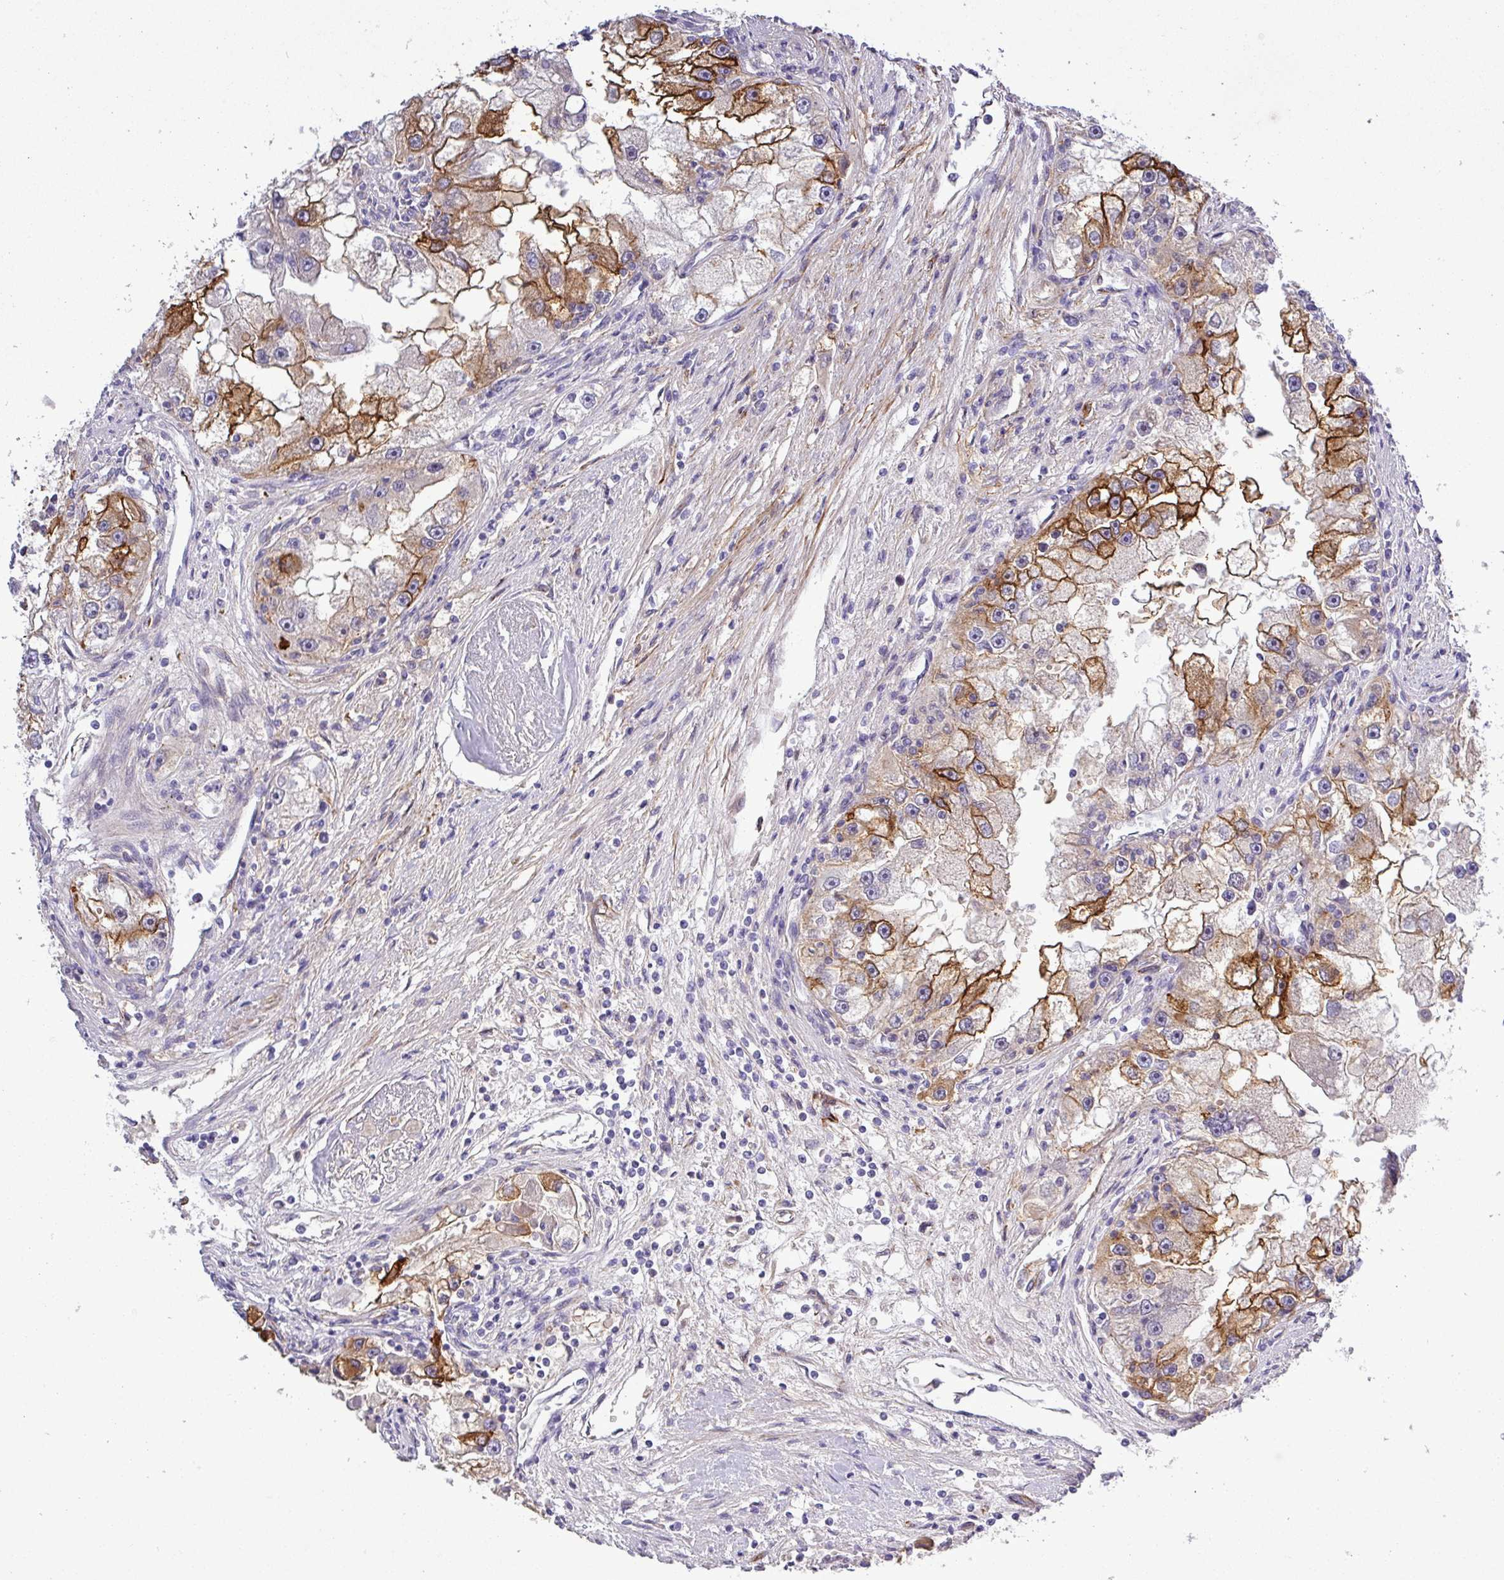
{"staining": {"intensity": "strong", "quantity": "25%-75%", "location": "cytoplasmic/membranous"}, "tissue": "renal cancer", "cell_type": "Tumor cells", "image_type": "cancer", "snomed": [{"axis": "morphology", "description": "Adenocarcinoma, NOS"}, {"axis": "topography", "description": "Kidney"}], "caption": "This photomicrograph displays renal adenocarcinoma stained with IHC to label a protein in brown. The cytoplasmic/membranous of tumor cells show strong positivity for the protein. Nuclei are counter-stained blue.", "gene": "PARD6A", "patient": {"sex": "male", "age": 63}}